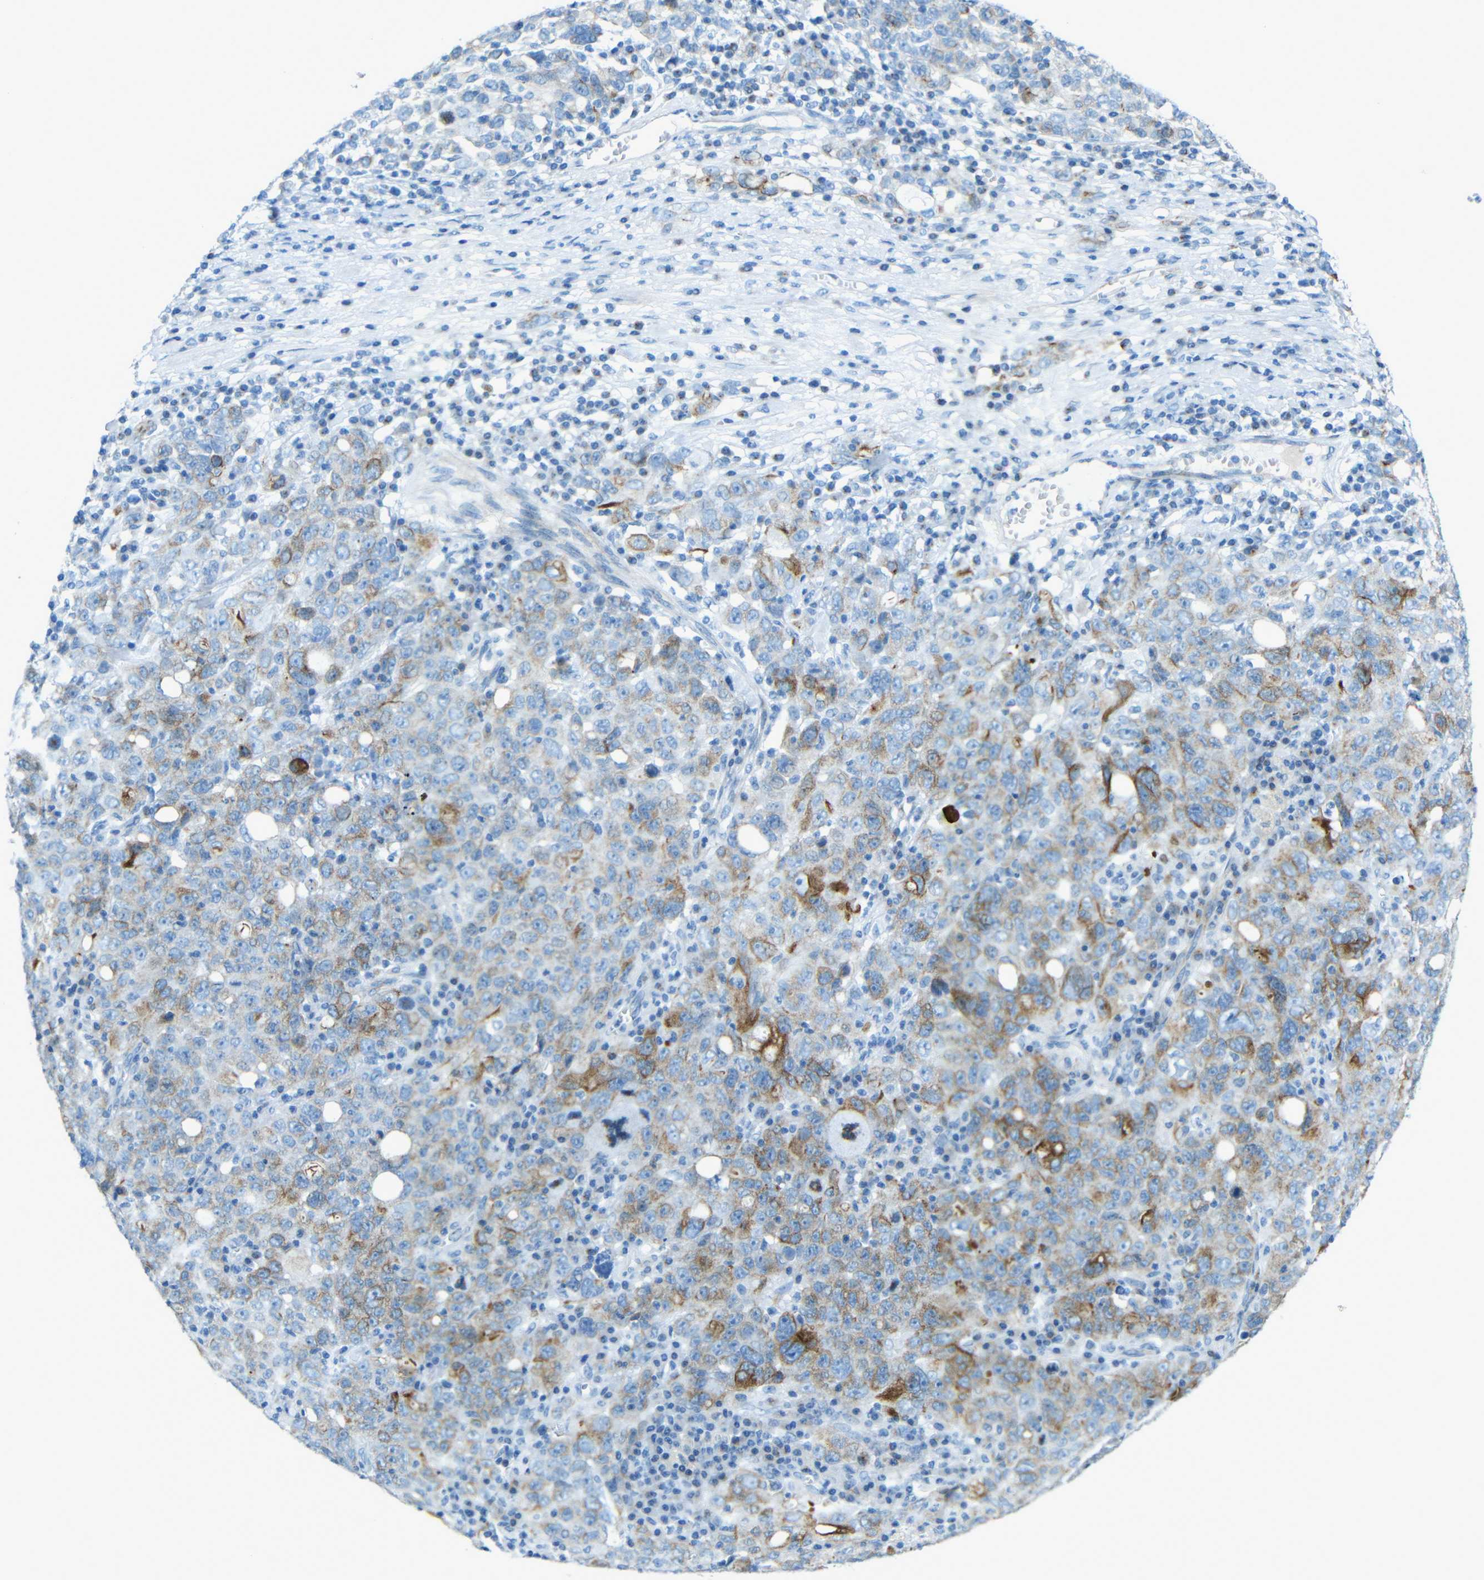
{"staining": {"intensity": "moderate", "quantity": "25%-75%", "location": "cytoplasmic/membranous"}, "tissue": "ovarian cancer", "cell_type": "Tumor cells", "image_type": "cancer", "snomed": [{"axis": "morphology", "description": "Carcinoma, endometroid"}, {"axis": "topography", "description": "Ovary"}], "caption": "Protein expression analysis of ovarian cancer (endometroid carcinoma) displays moderate cytoplasmic/membranous positivity in approximately 25%-75% of tumor cells.", "gene": "TUBB4B", "patient": {"sex": "female", "age": 62}}